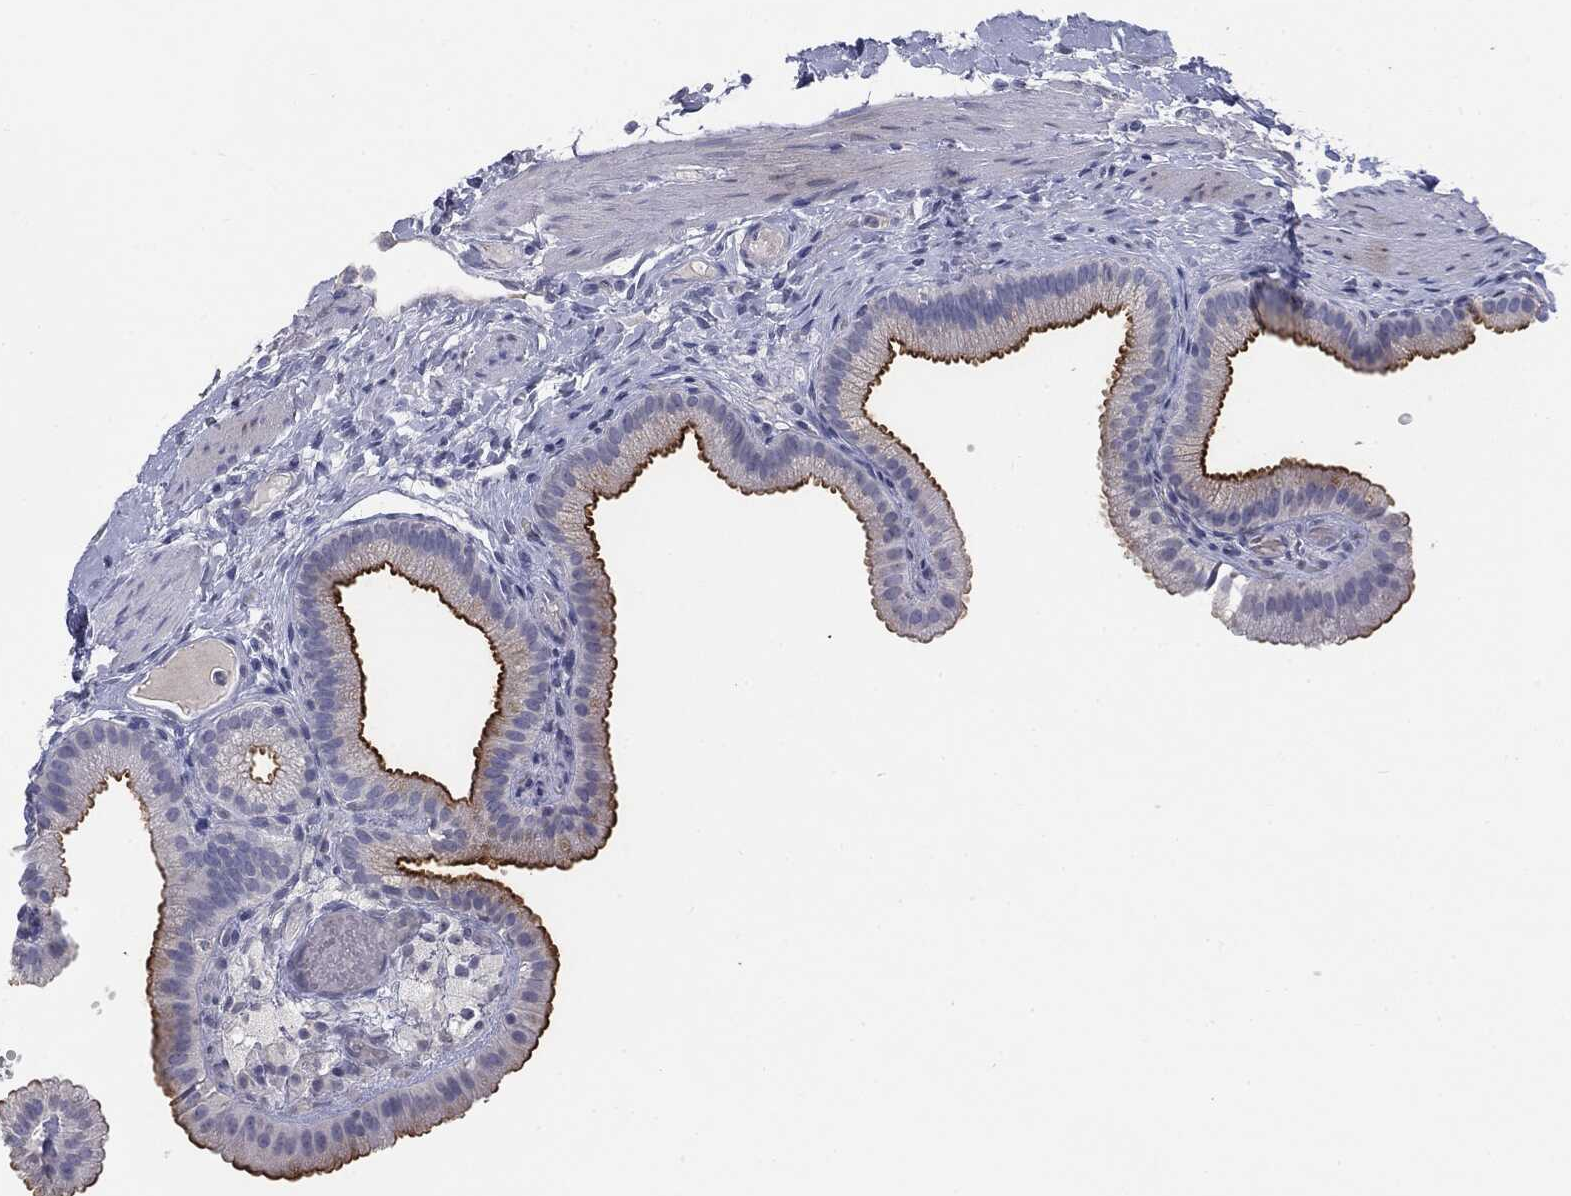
{"staining": {"intensity": "strong", "quantity": "25%-75%", "location": "cytoplasmic/membranous"}, "tissue": "gallbladder", "cell_type": "Glandular cells", "image_type": "normal", "snomed": [{"axis": "morphology", "description": "Normal tissue, NOS"}, {"axis": "topography", "description": "Gallbladder"}, {"axis": "topography", "description": "Peripheral nerve tissue"}], "caption": "Immunohistochemical staining of benign human gallbladder demonstrates strong cytoplasmic/membranous protein staining in approximately 25%-75% of glandular cells.", "gene": "MUC1", "patient": {"sex": "female", "age": 45}}